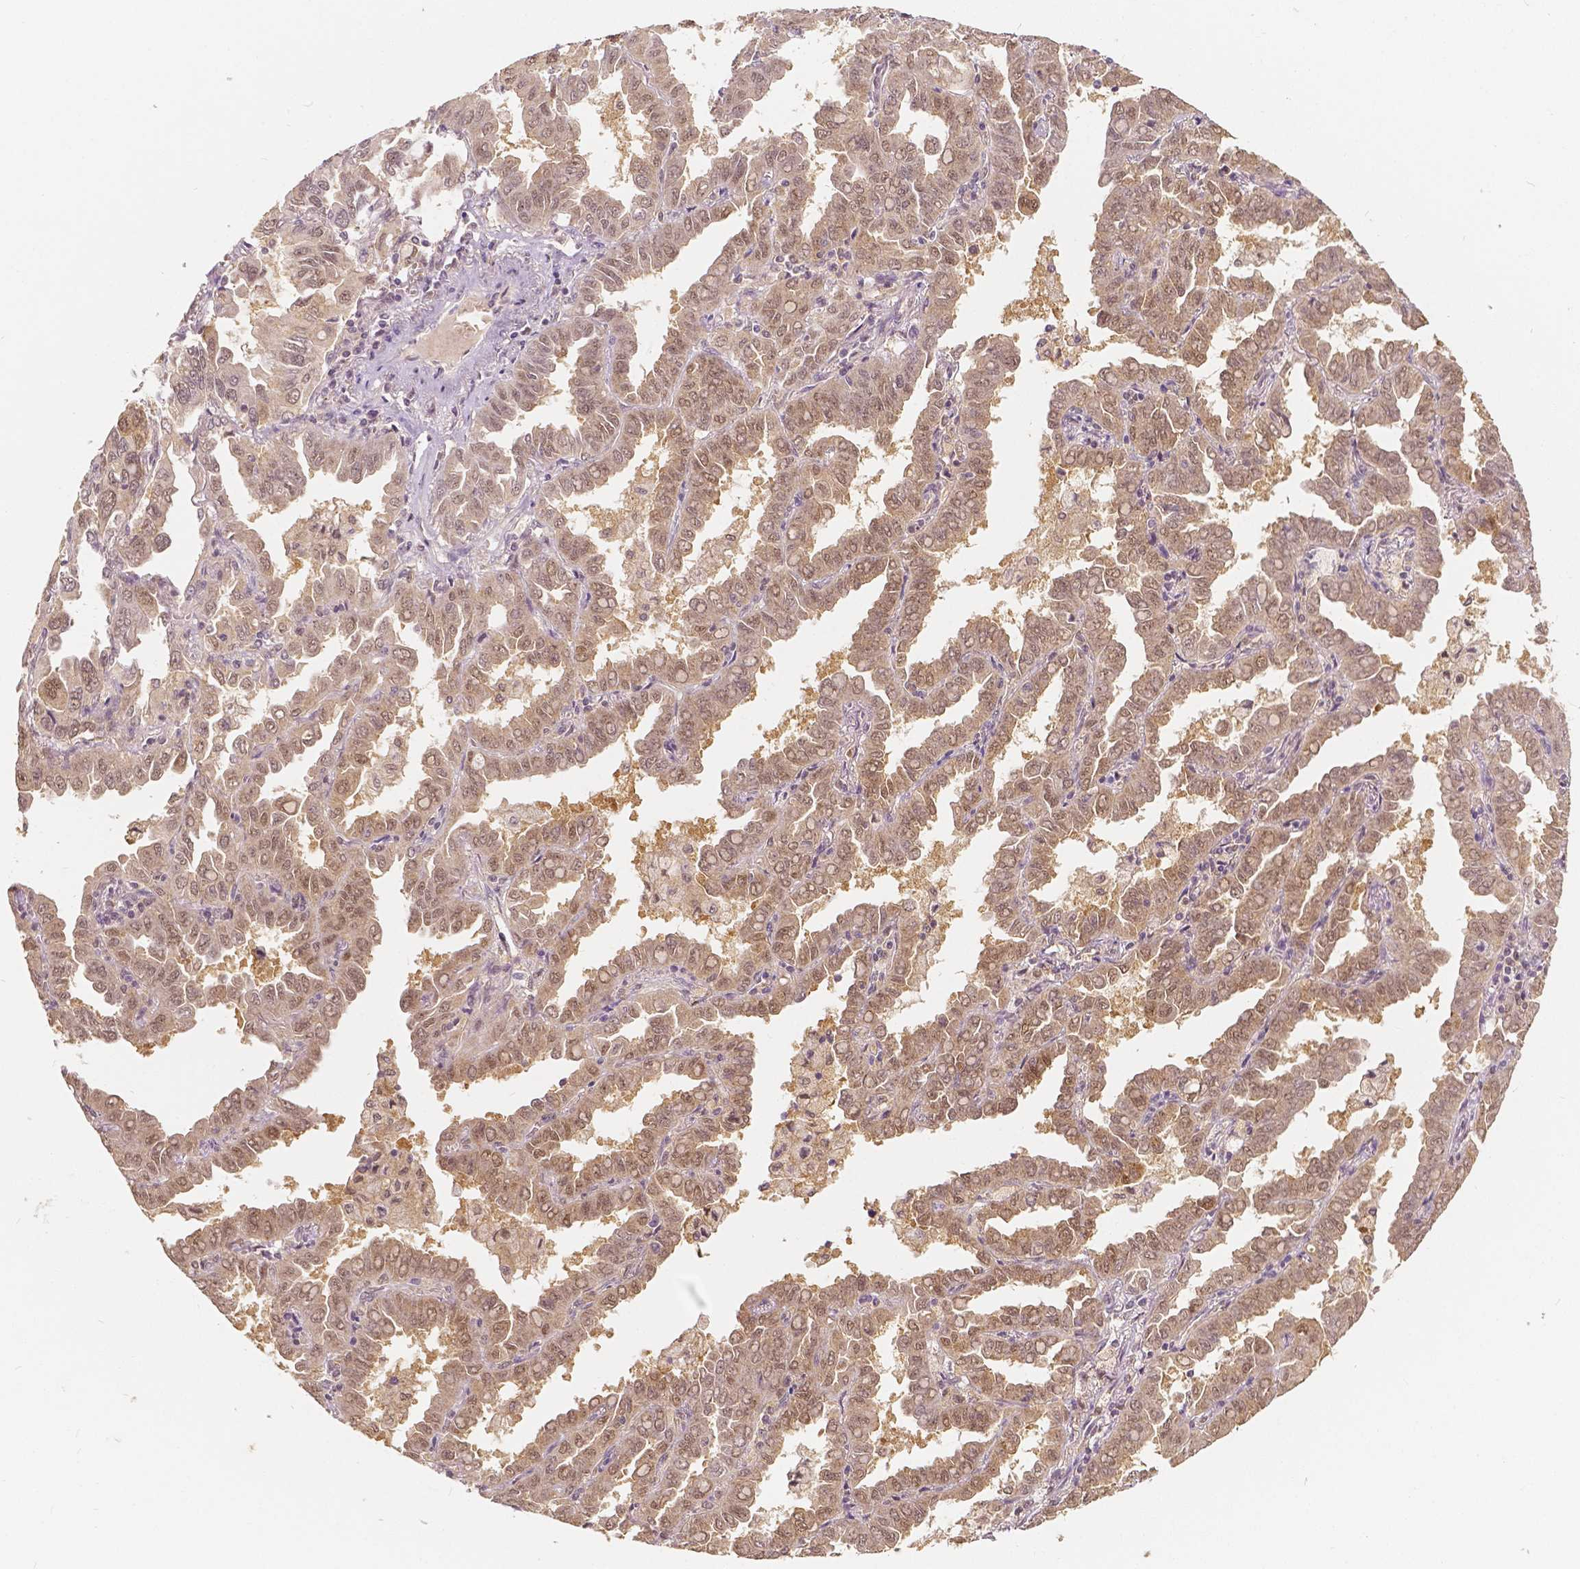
{"staining": {"intensity": "moderate", "quantity": ">75%", "location": "cytoplasmic/membranous,nuclear"}, "tissue": "lung cancer", "cell_type": "Tumor cells", "image_type": "cancer", "snomed": [{"axis": "morphology", "description": "Adenocarcinoma, NOS"}, {"axis": "topography", "description": "Lung"}], "caption": "A medium amount of moderate cytoplasmic/membranous and nuclear staining is seen in about >75% of tumor cells in lung adenocarcinoma tissue. The protein of interest is stained brown, and the nuclei are stained in blue (DAB (3,3'-diaminobenzidine) IHC with brightfield microscopy, high magnification).", "gene": "NAPRT", "patient": {"sex": "male", "age": 64}}